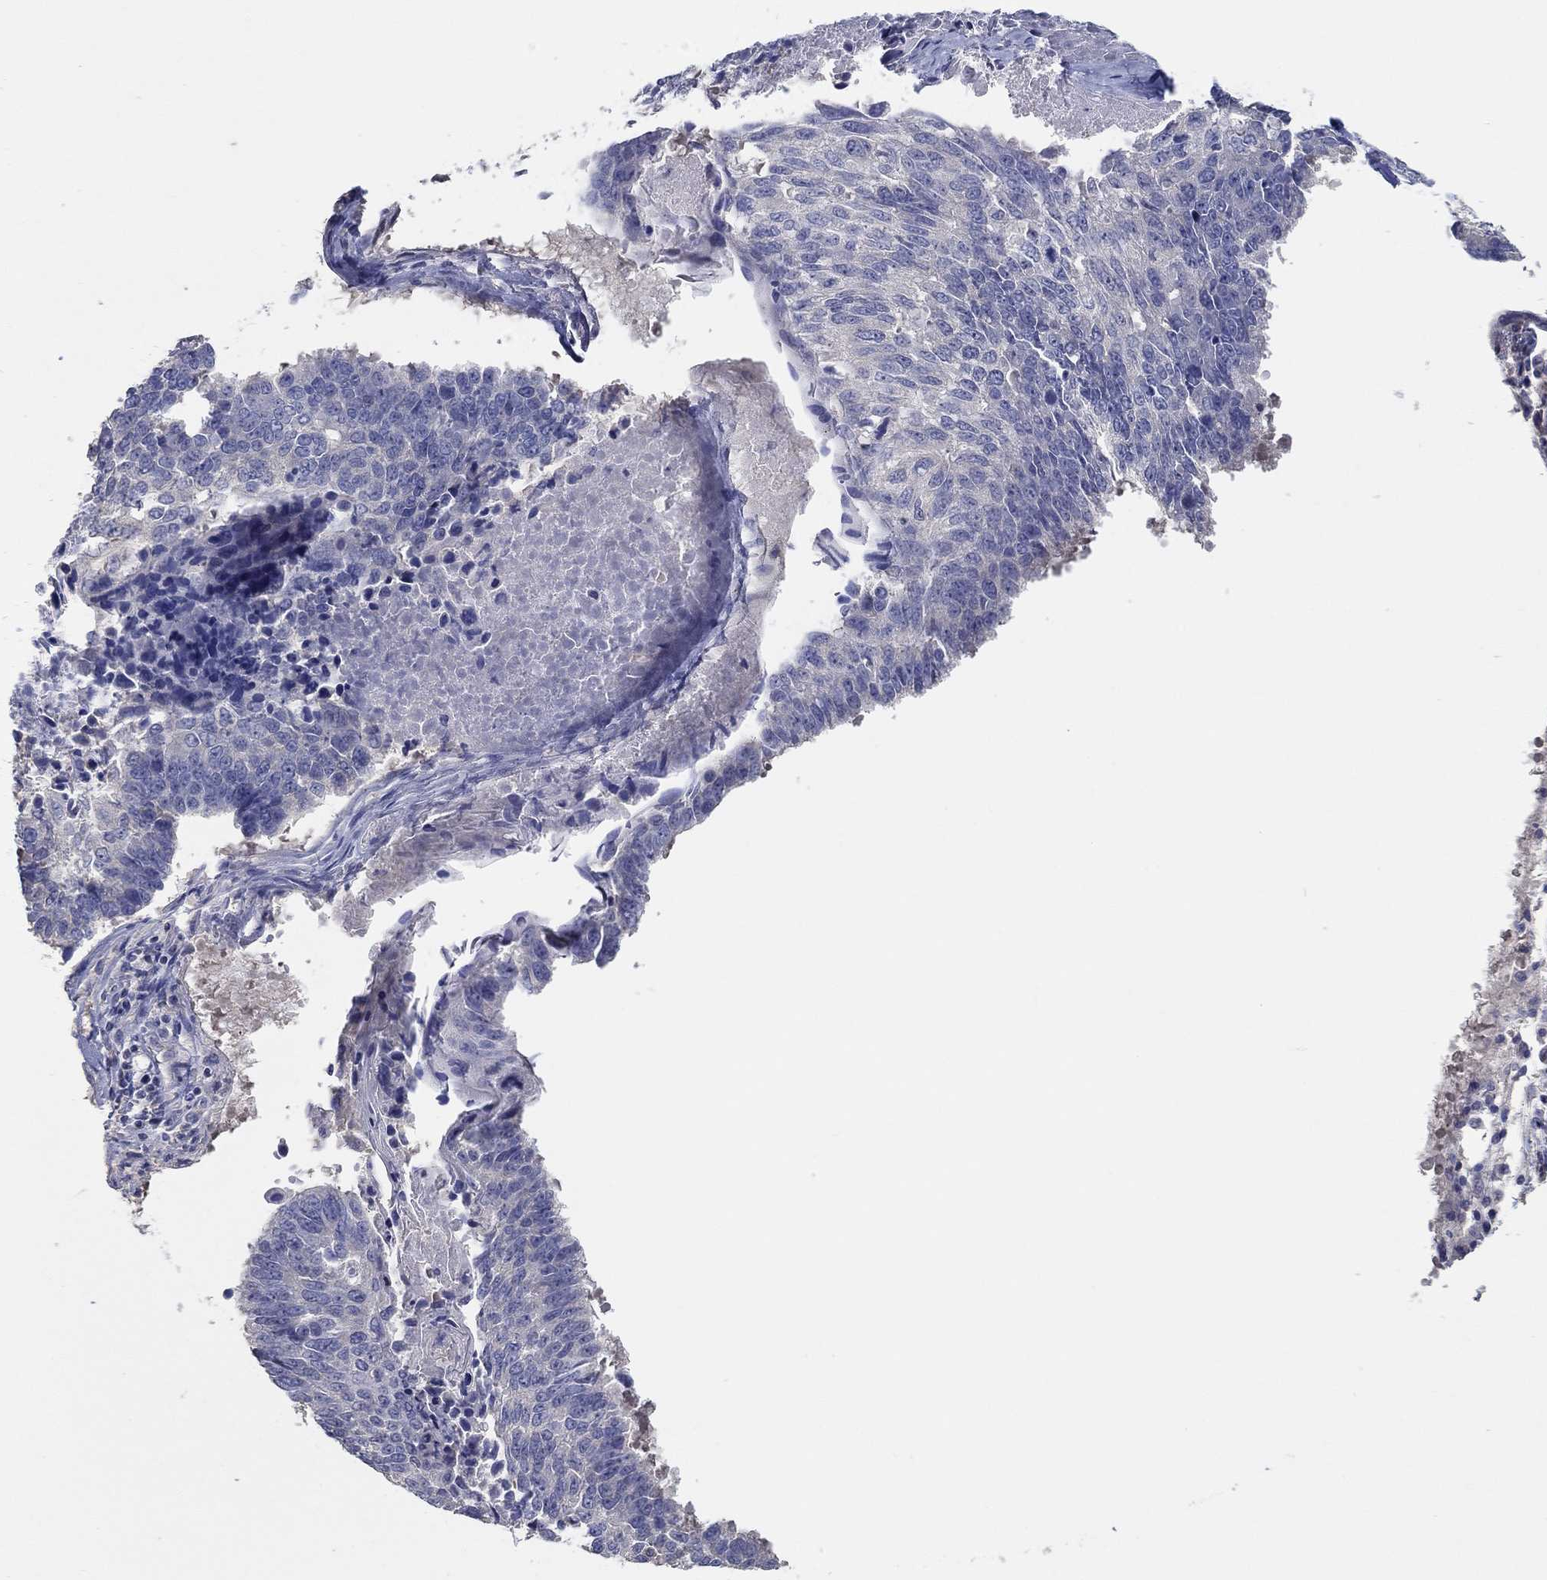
{"staining": {"intensity": "negative", "quantity": "none", "location": "none"}, "tissue": "lung cancer", "cell_type": "Tumor cells", "image_type": "cancer", "snomed": [{"axis": "morphology", "description": "Squamous cell carcinoma, NOS"}, {"axis": "topography", "description": "Lung"}], "caption": "High power microscopy micrograph of an immunohistochemistry image of lung squamous cell carcinoma, revealing no significant positivity in tumor cells.", "gene": "DOCK3", "patient": {"sex": "male", "age": 73}}